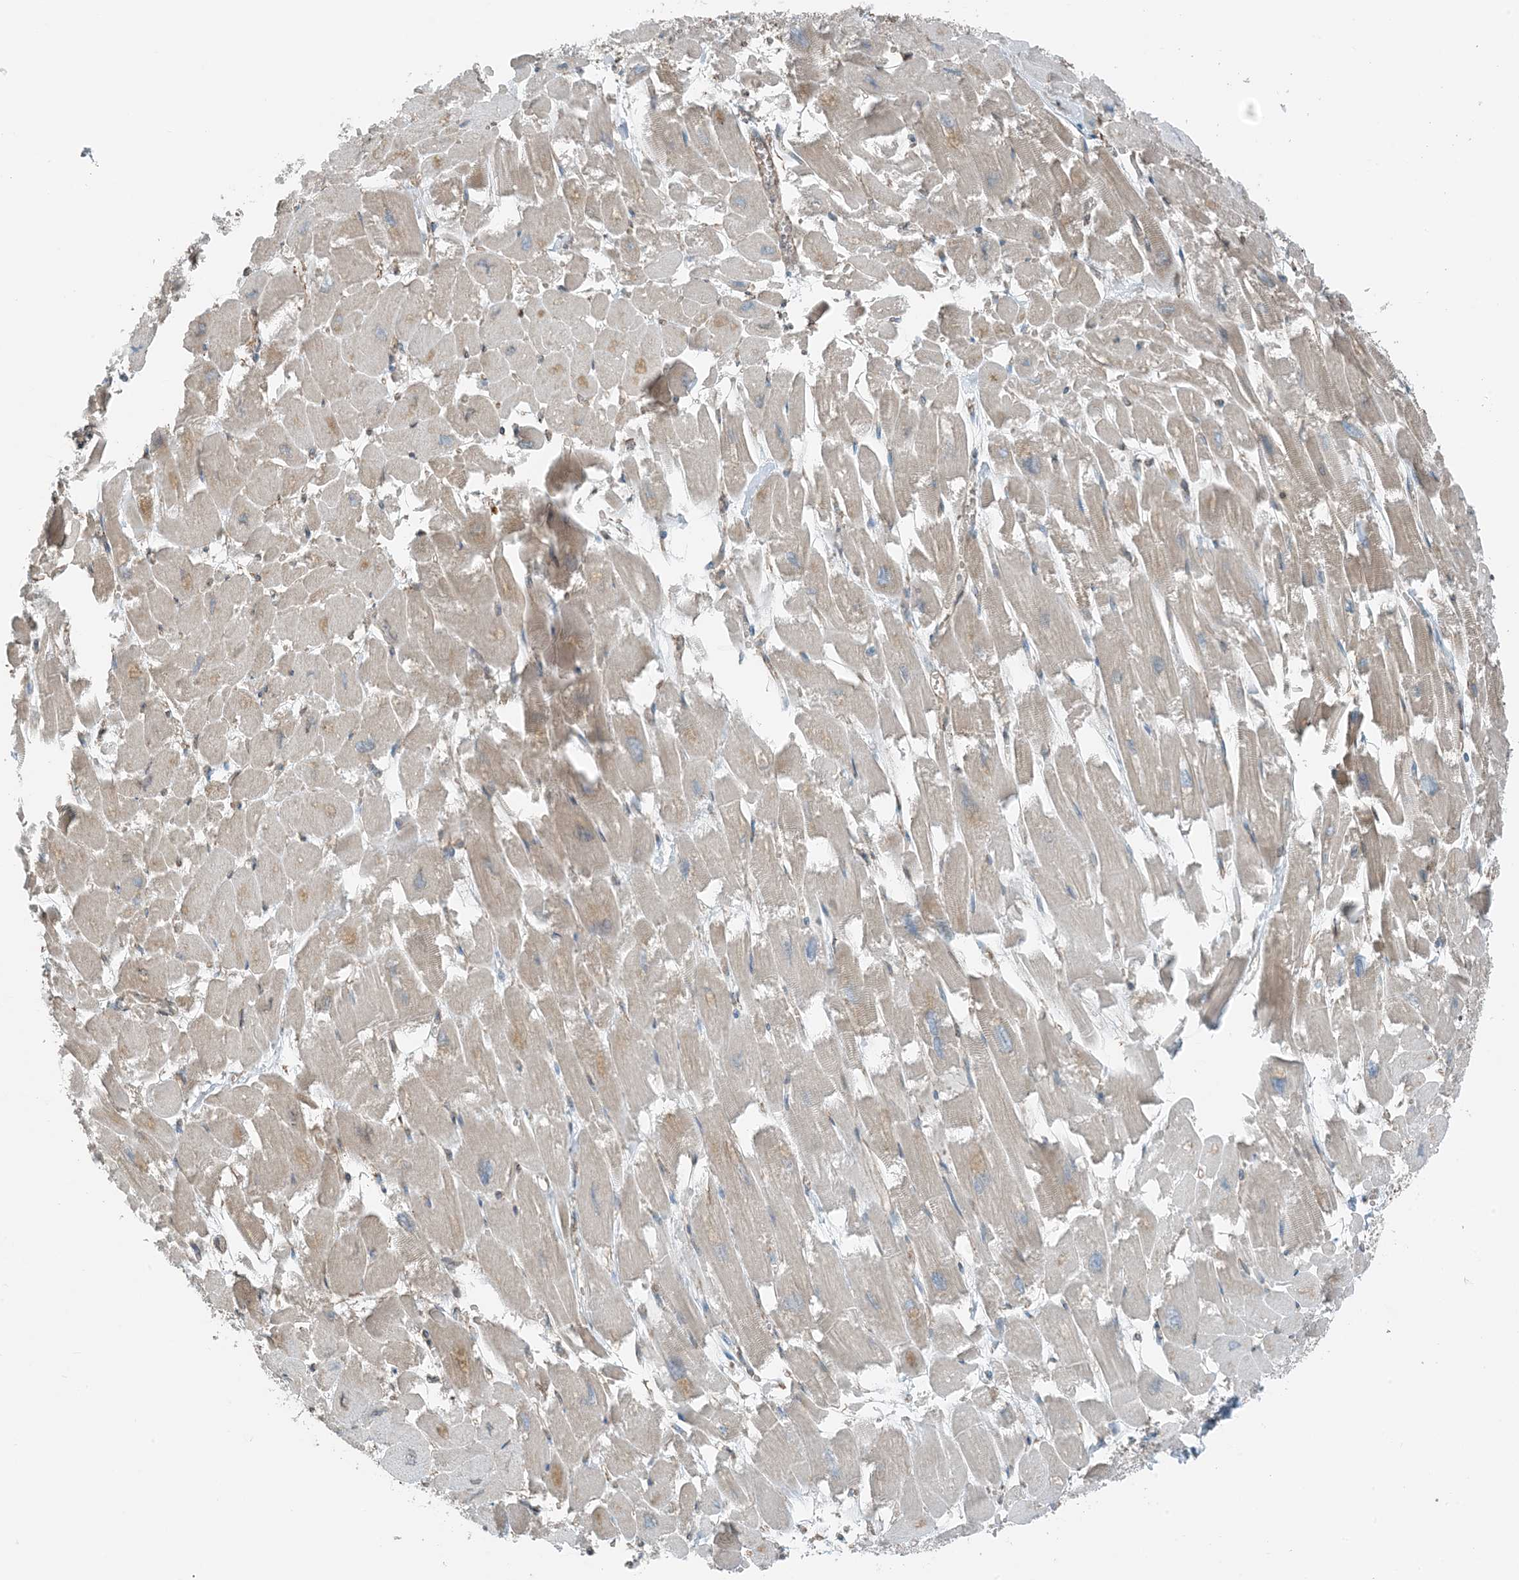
{"staining": {"intensity": "weak", "quantity": "<25%", "location": "cytoplasmic/membranous"}, "tissue": "heart muscle", "cell_type": "Cardiomyocytes", "image_type": "normal", "snomed": [{"axis": "morphology", "description": "Normal tissue, NOS"}, {"axis": "topography", "description": "Heart"}], "caption": "This histopathology image is of normal heart muscle stained with immunohistochemistry (IHC) to label a protein in brown with the nuclei are counter-stained blue. There is no staining in cardiomyocytes. (Immunohistochemistry, brightfield microscopy, high magnification).", "gene": "CERKL", "patient": {"sex": "male", "age": 54}}